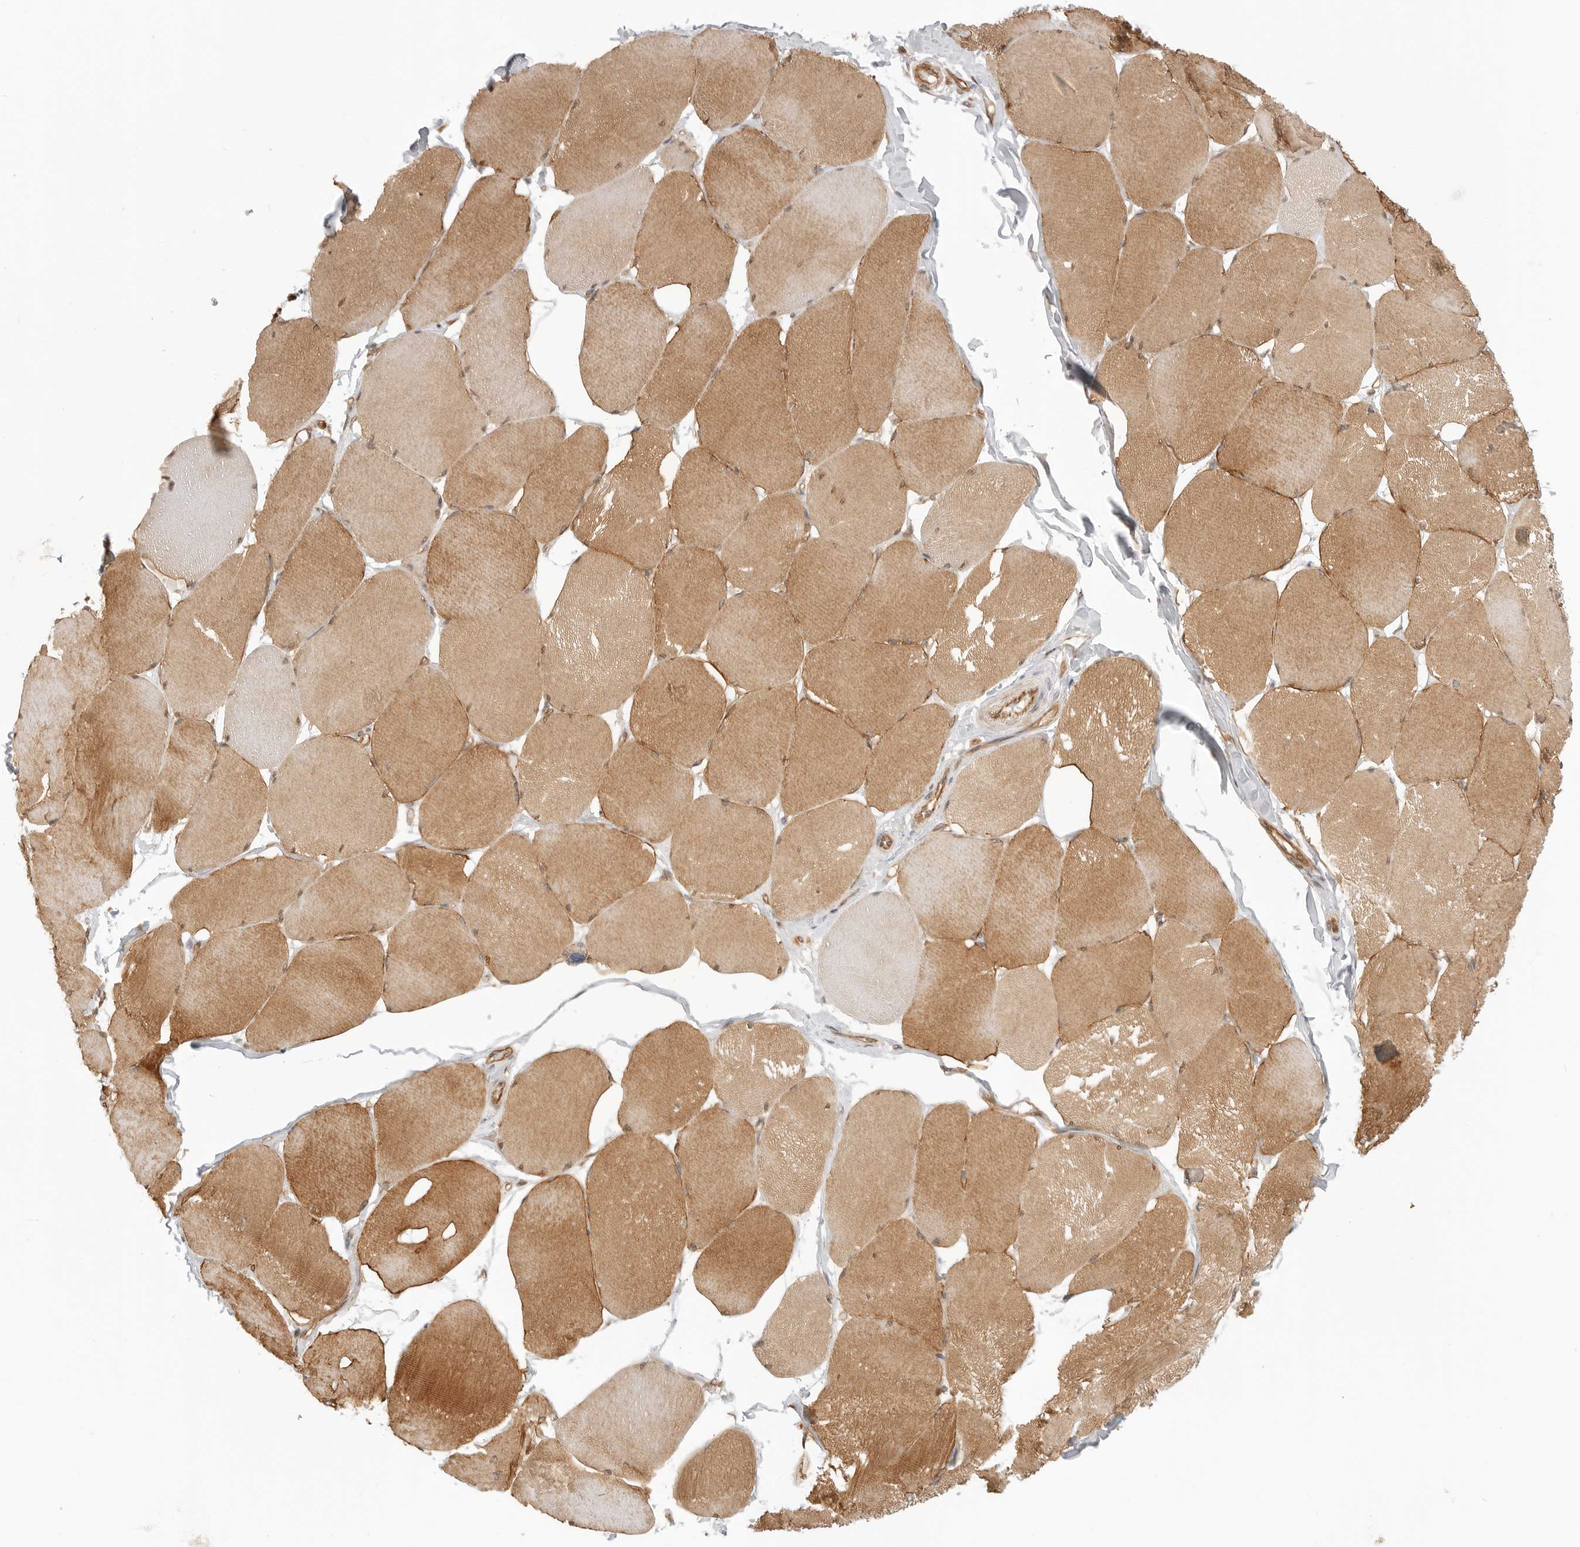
{"staining": {"intensity": "moderate", "quantity": "25%-75%", "location": "cytoplasmic/membranous"}, "tissue": "skeletal muscle", "cell_type": "Myocytes", "image_type": "normal", "snomed": [{"axis": "morphology", "description": "Normal tissue, NOS"}, {"axis": "topography", "description": "Skin"}, {"axis": "topography", "description": "Skeletal muscle"}], "caption": "Immunohistochemistry histopathology image of benign skeletal muscle stained for a protein (brown), which shows medium levels of moderate cytoplasmic/membranous expression in about 25%-75% of myocytes.", "gene": "ATOH7", "patient": {"sex": "male", "age": 83}}